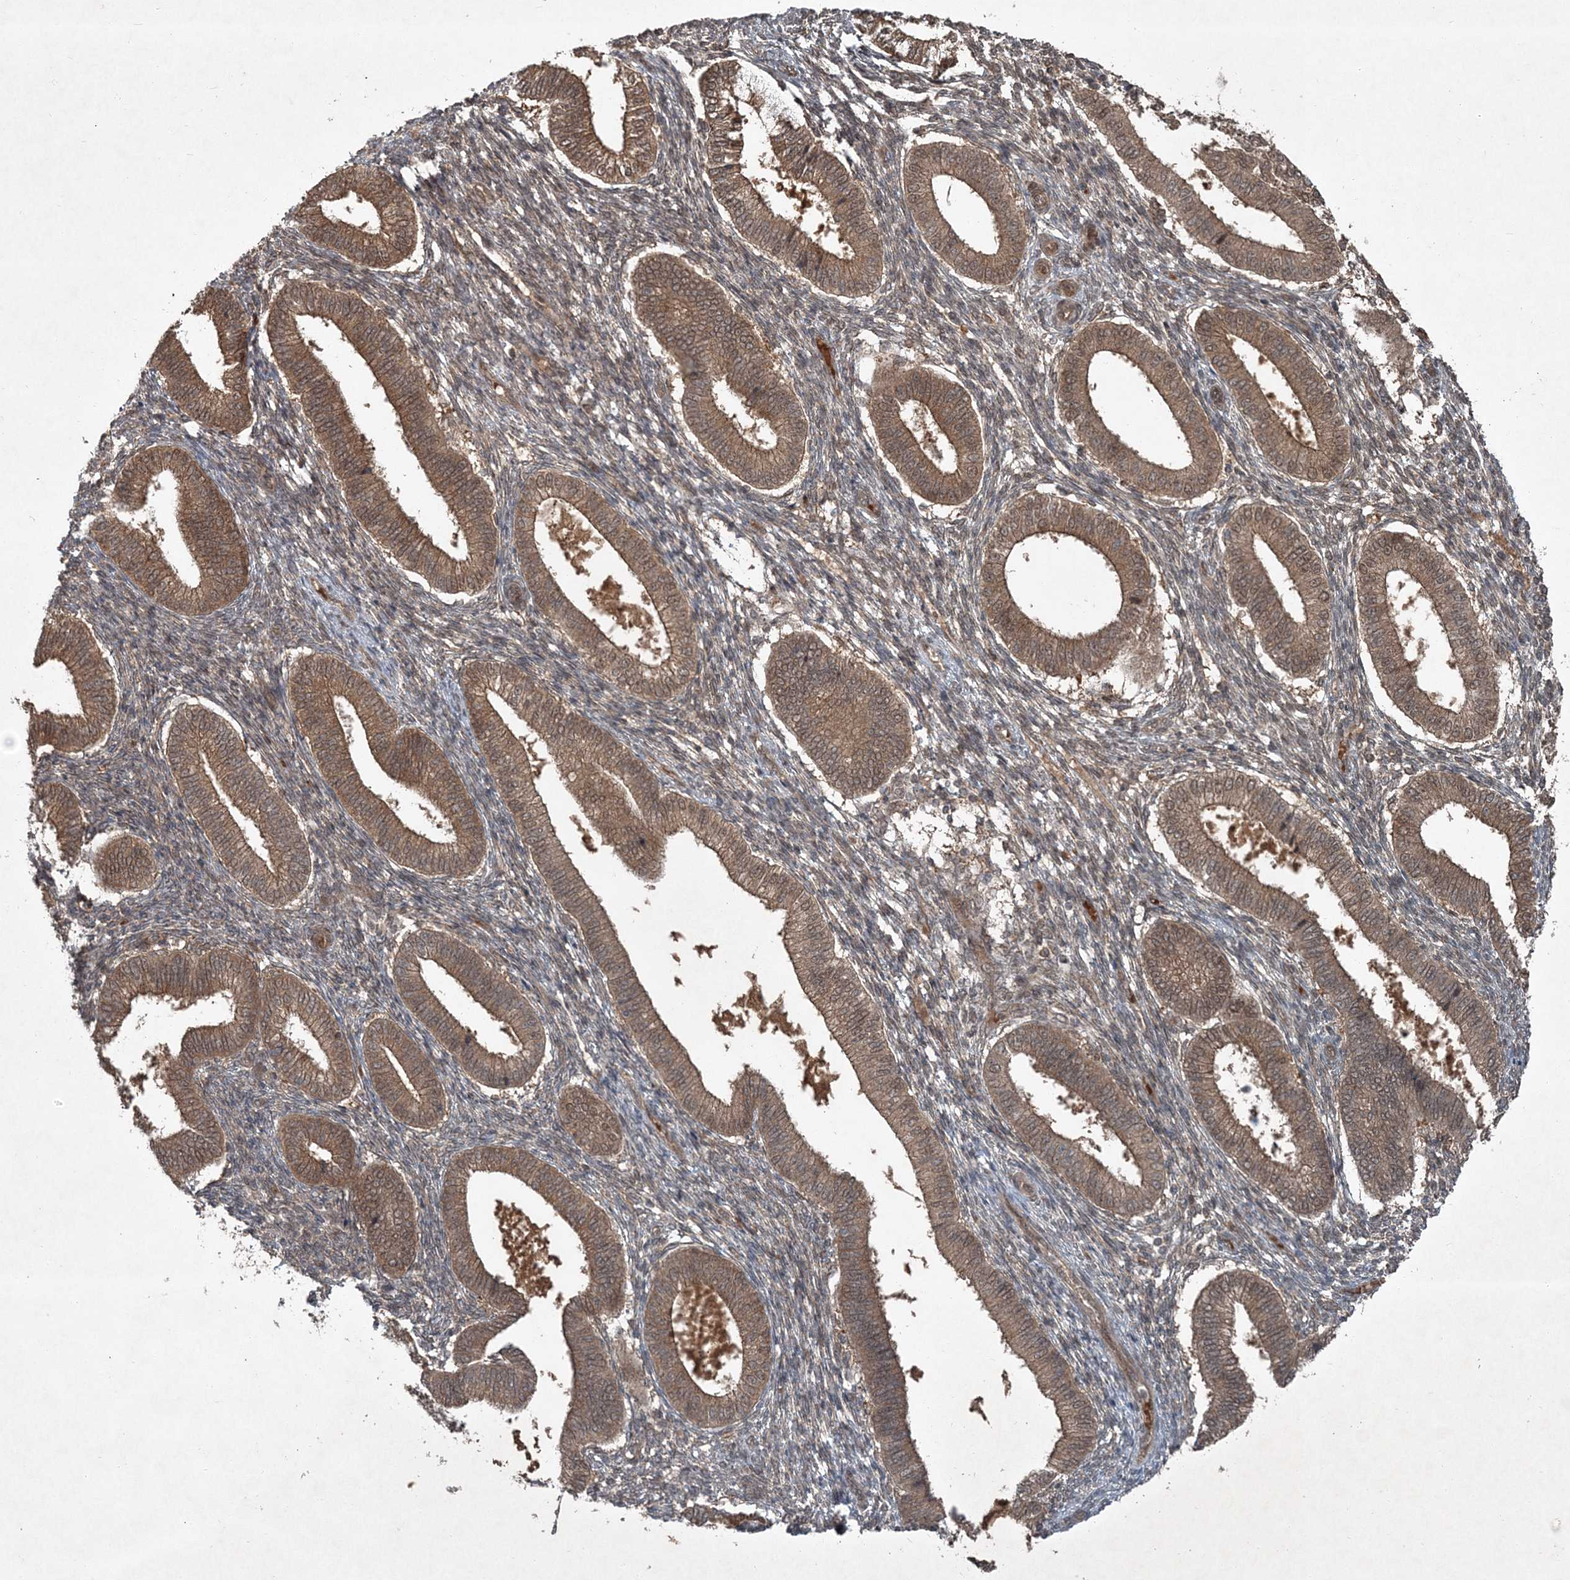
{"staining": {"intensity": "weak", "quantity": "25%-75%", "location": "cytoplasmic/membranous,nuclear"}, "tissue": "endometrium", "cell_type": "Cells in endometrial stroma", "image_type": "normal", "snomed": [{"axis": "morphology", "description": "Normal tissue, NOS"}, {"axis": "topography", "description": "Endometrium"}], "caption": "Protein expression analysis of normal human endometrium reveals weak cytoplasmic/membranous,nuclear expression in about 25%-75% of cells in endometrial stroma.", "gene": "FBXL17", "patient": {"sex": "female", "age": 39}}